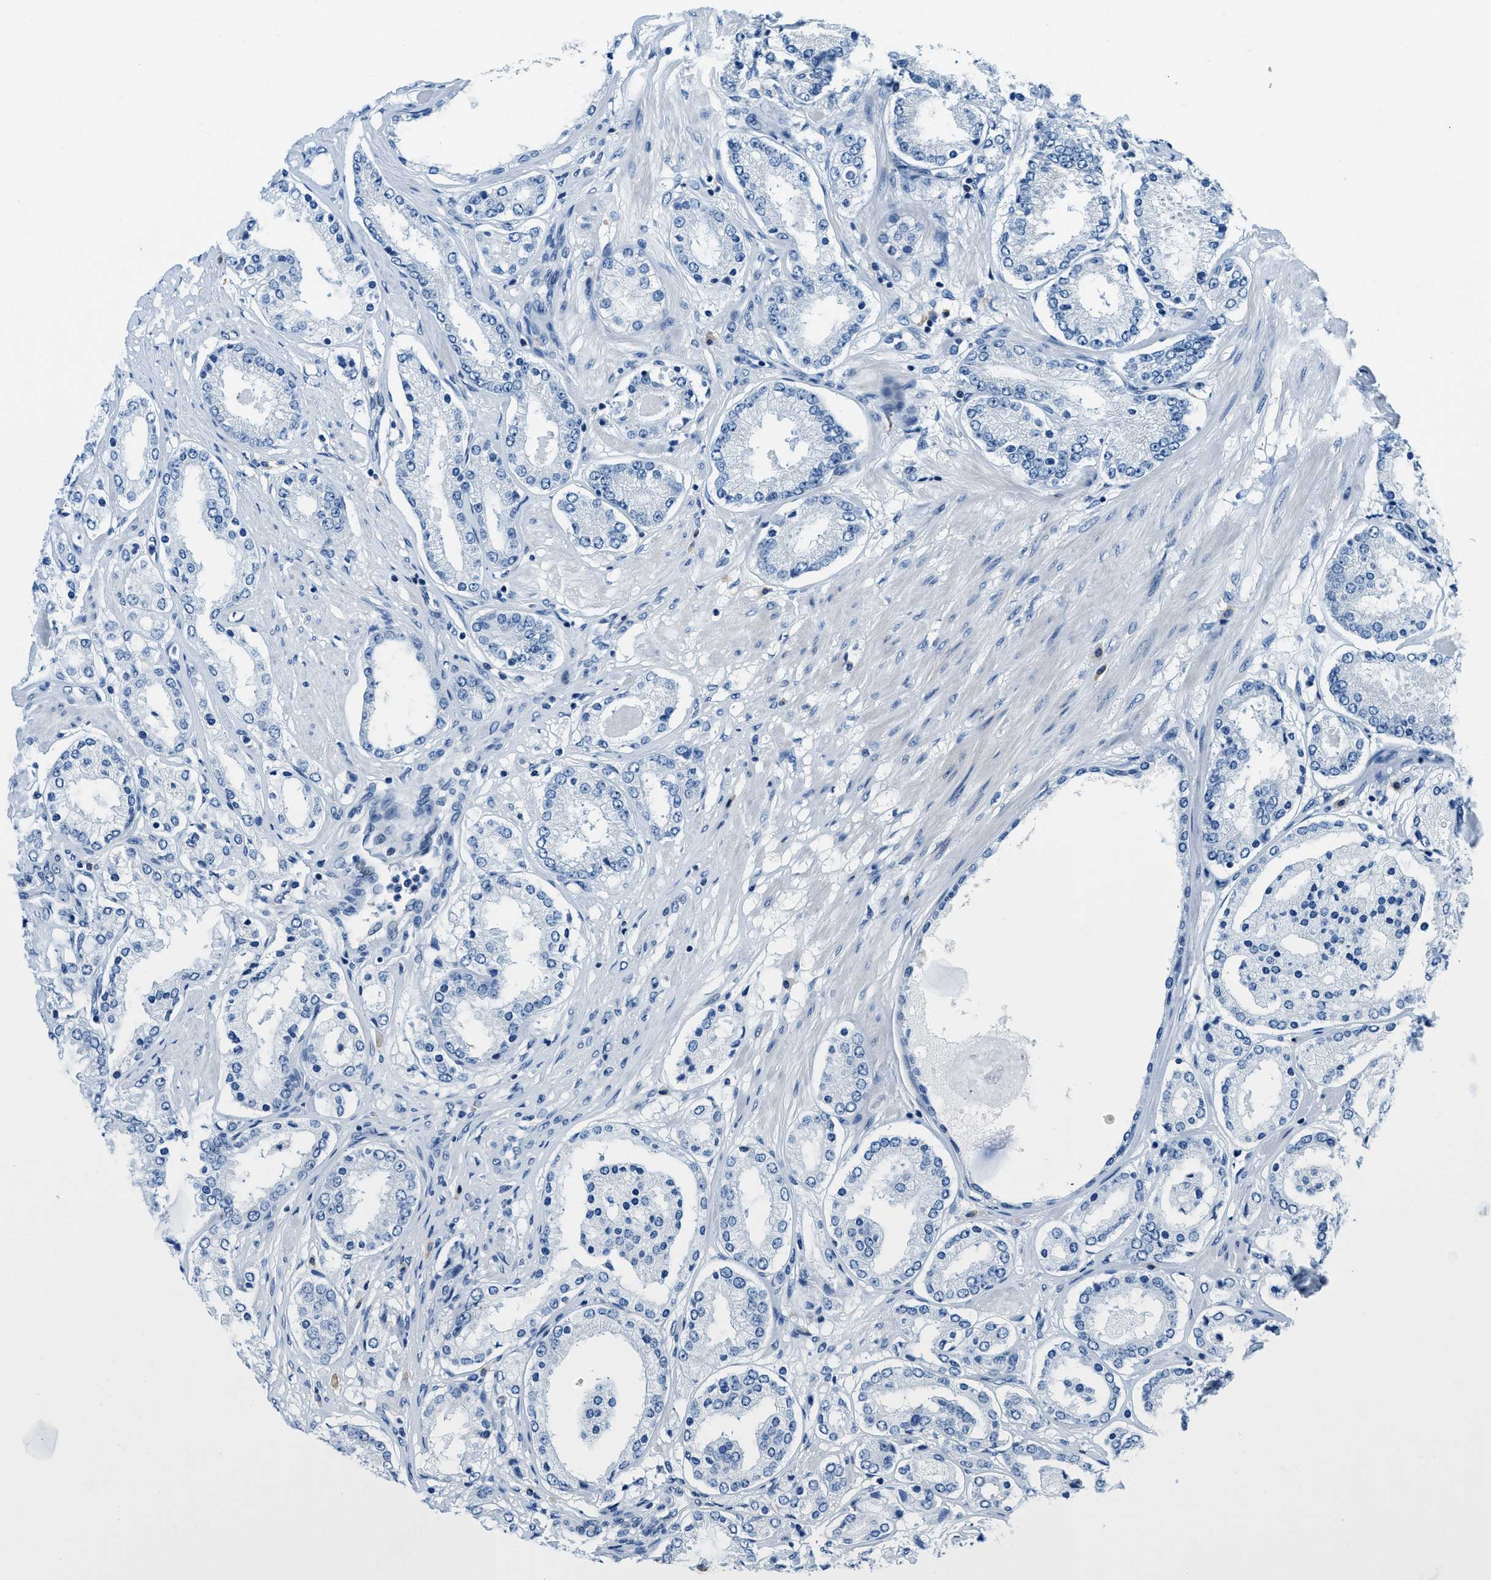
{"staining": {"intensity": "negative", "quantity": "none", "location": "none"}, "tissue": "prostate cancer", "cell_type": "Tumor cells", "image_type": "cancer", "snomed": [{"axis": "morphology", "description": "Adenocarcinoma, Low grade"}, {"axis": "topography", "description": "Prostate"}], "caption": "A high-resolution image shows IHC staining of prostate adenocarcinoma (low-grade), which displays no significant staining in tumor cells.", "gene": "UBAC2", "patient": {"sex": "male", "age": 63}}